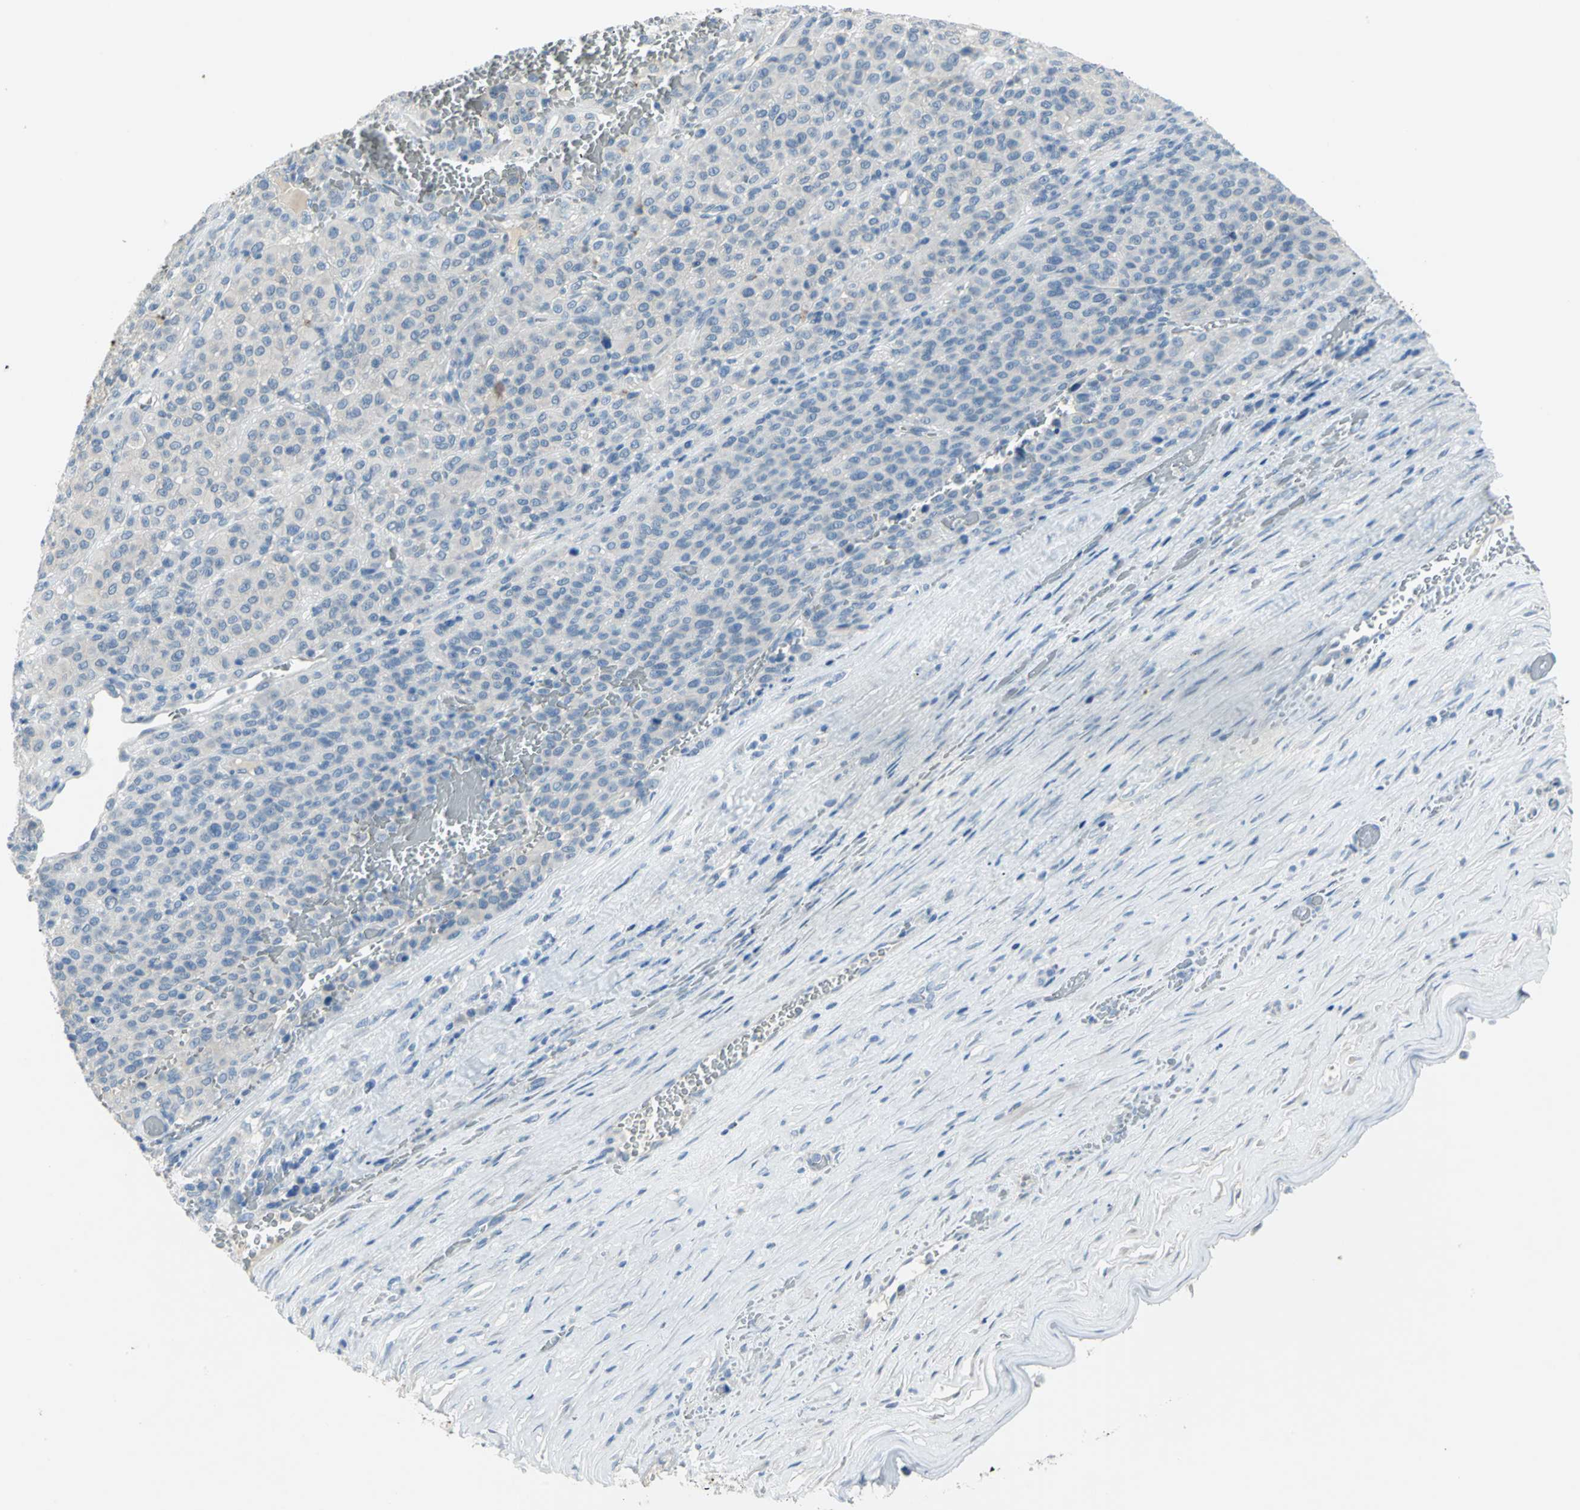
{"staining": {"intensity": "negative", "quantity": "none", "location": "none"}, "tissue": "melanoma", "cell_type": "Tumor cells", "image_type": "cancer", "snomed": [{"axis": "morphology", "description": "Malignant melanoma, Metastatic site"}, {"axis": "topography", "description": "Pancreas"}], "caption": "High power microscopy histopathology image of an IHC micrograph of malignant melanoma (metastatic site), revealing no significant expression in tumor cells.", "gene": "PTGDS", "patient": {"sex": "female", "age": 30}}